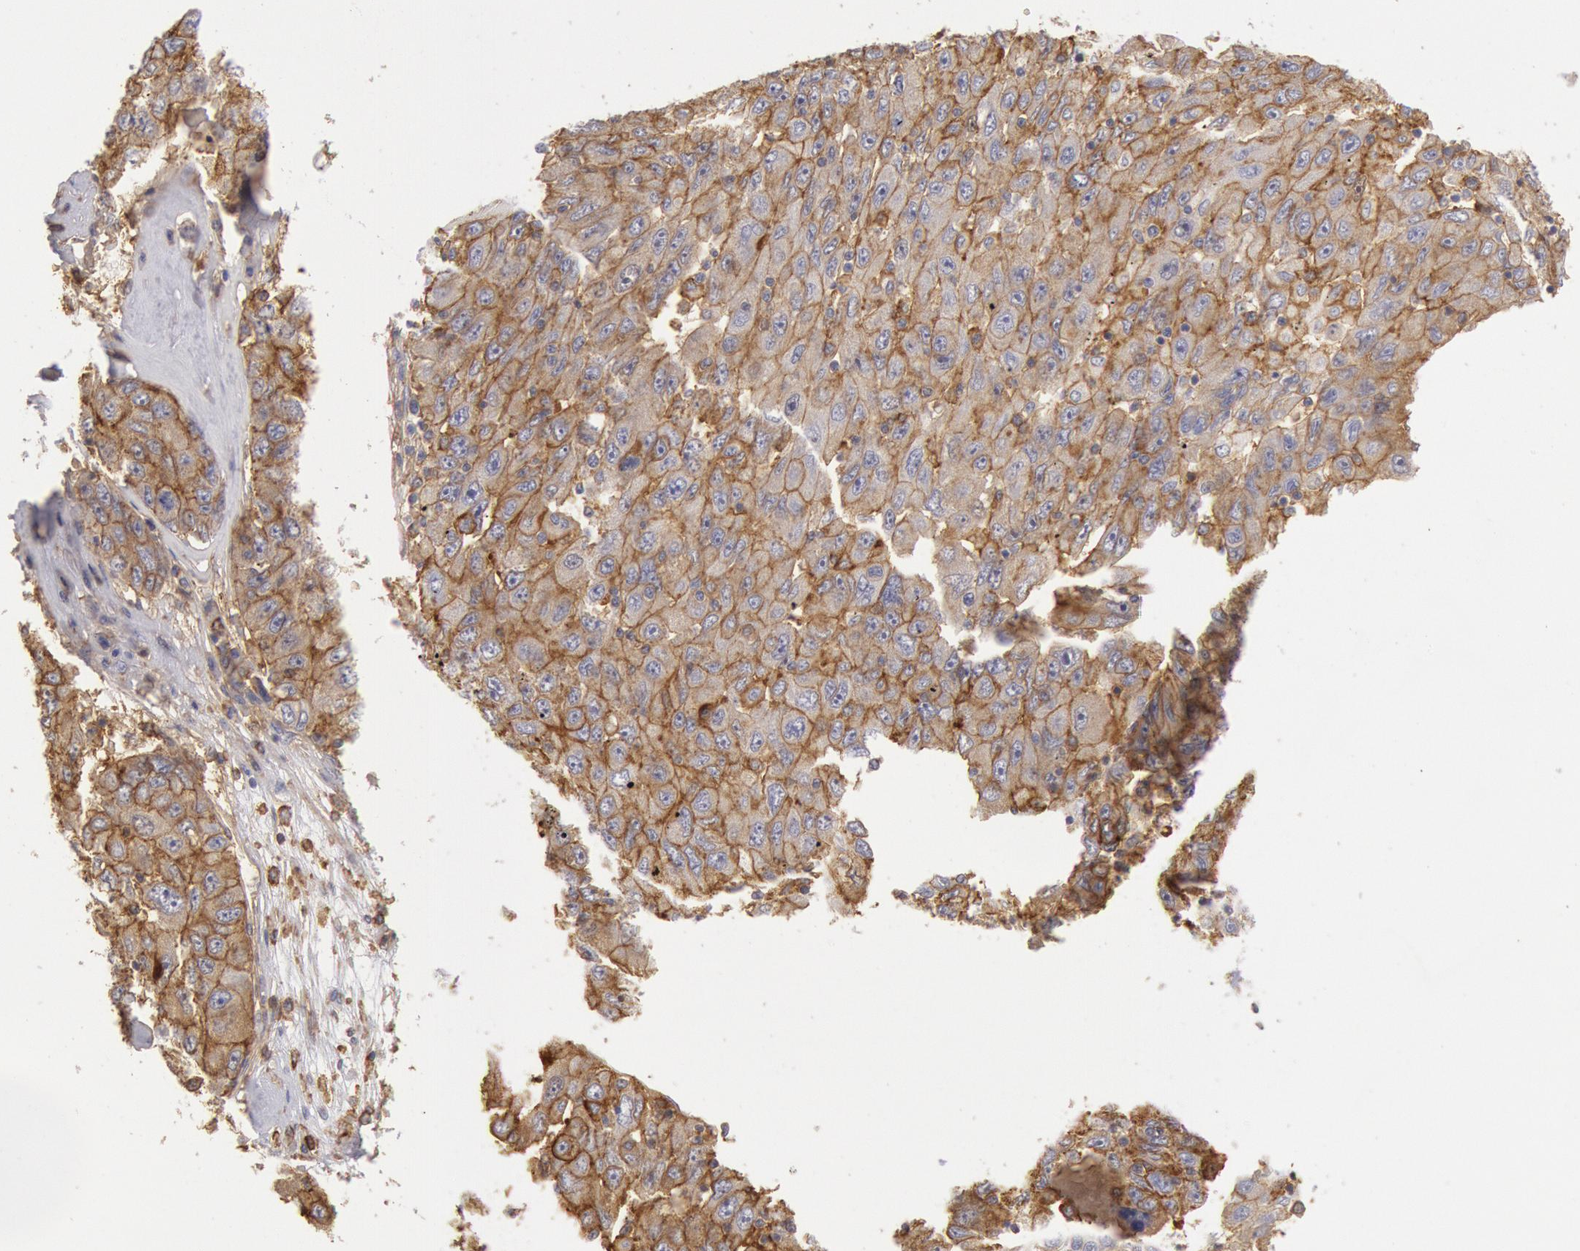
{"staining": {"intensity": "moderate", "quantity": ">75%", "location": "cytoplasmic/membranous"}, "tissue": "liver cancer", "cell_type": "Tumor cells", "image_type": "cancer", "snomed": [{"axis": "morphology", "description": "Carcinoma, Hepatocellular, NOS"}, {"axis": "topography", "description": "Liver"}], "caption": "Immunohistochemistry photomicrograph of neoplastic tissue: liver cancer (hepatocellular carcinoma) stained using immunohistochemistry (IHC) displays medium levels of moderate protein expression localized specifically in the cytoplasmic/membranous of tumor cells, appearing as a cytoplasmic/membranous brown color.", "gene": "SNAP23", "patient": {"sex": "male", "age": 49}}